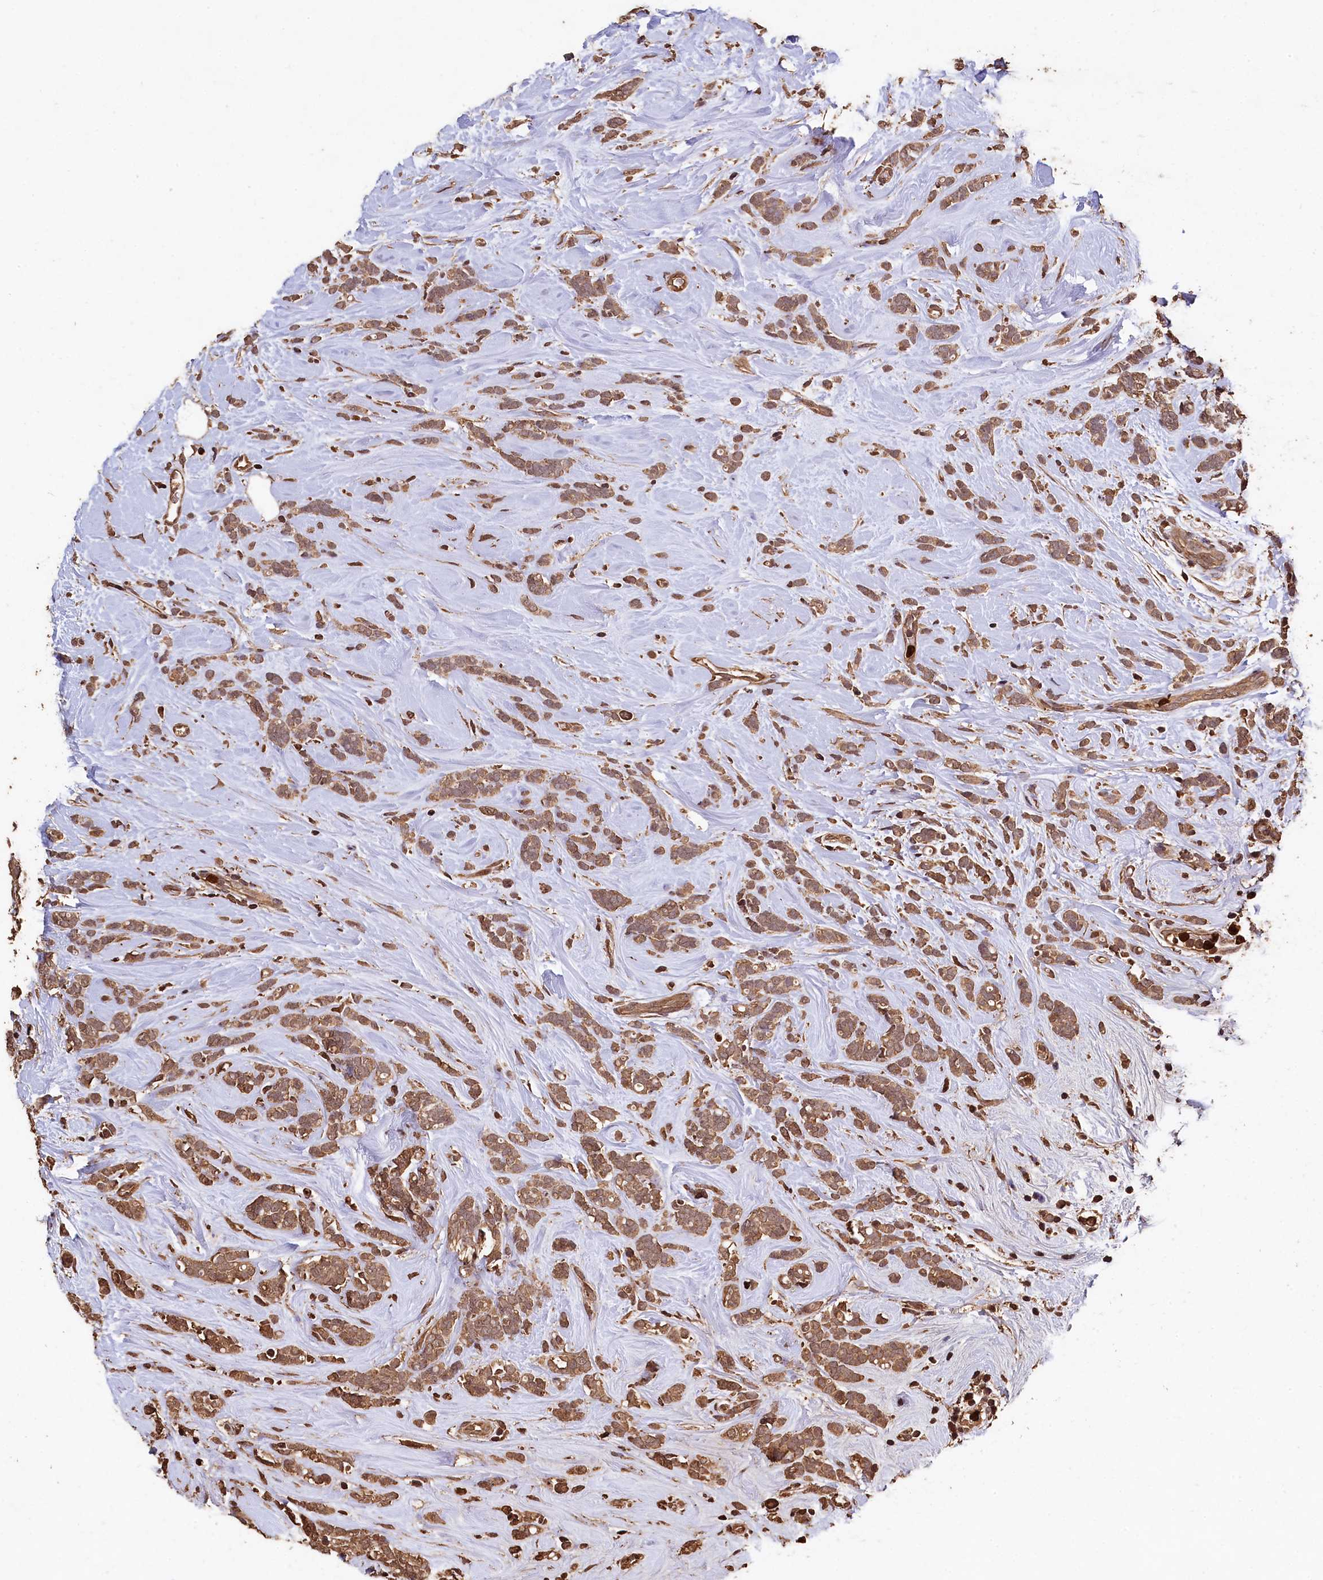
{"staining": {"intensity": "moderate", "quantity": ">75%", "location": "cytoplasmic/membranous,nuclear"}, "tissue": "breast cancer", "cell_type": "Tumor cells", "image_type": "cancer", "snomed": [{"axis": "morphology", "description": "Lobular carcinoma"}, {"axis": "topography", "description": "Breast"}], "caption": "Protein staining shows moderate cytoplasmic/membranous and nuclear positivity in approximately >75% of tumor cells in breast cancer.", "gene": "CEP57L1", "patient": {"sex": "female", "age": 58}}